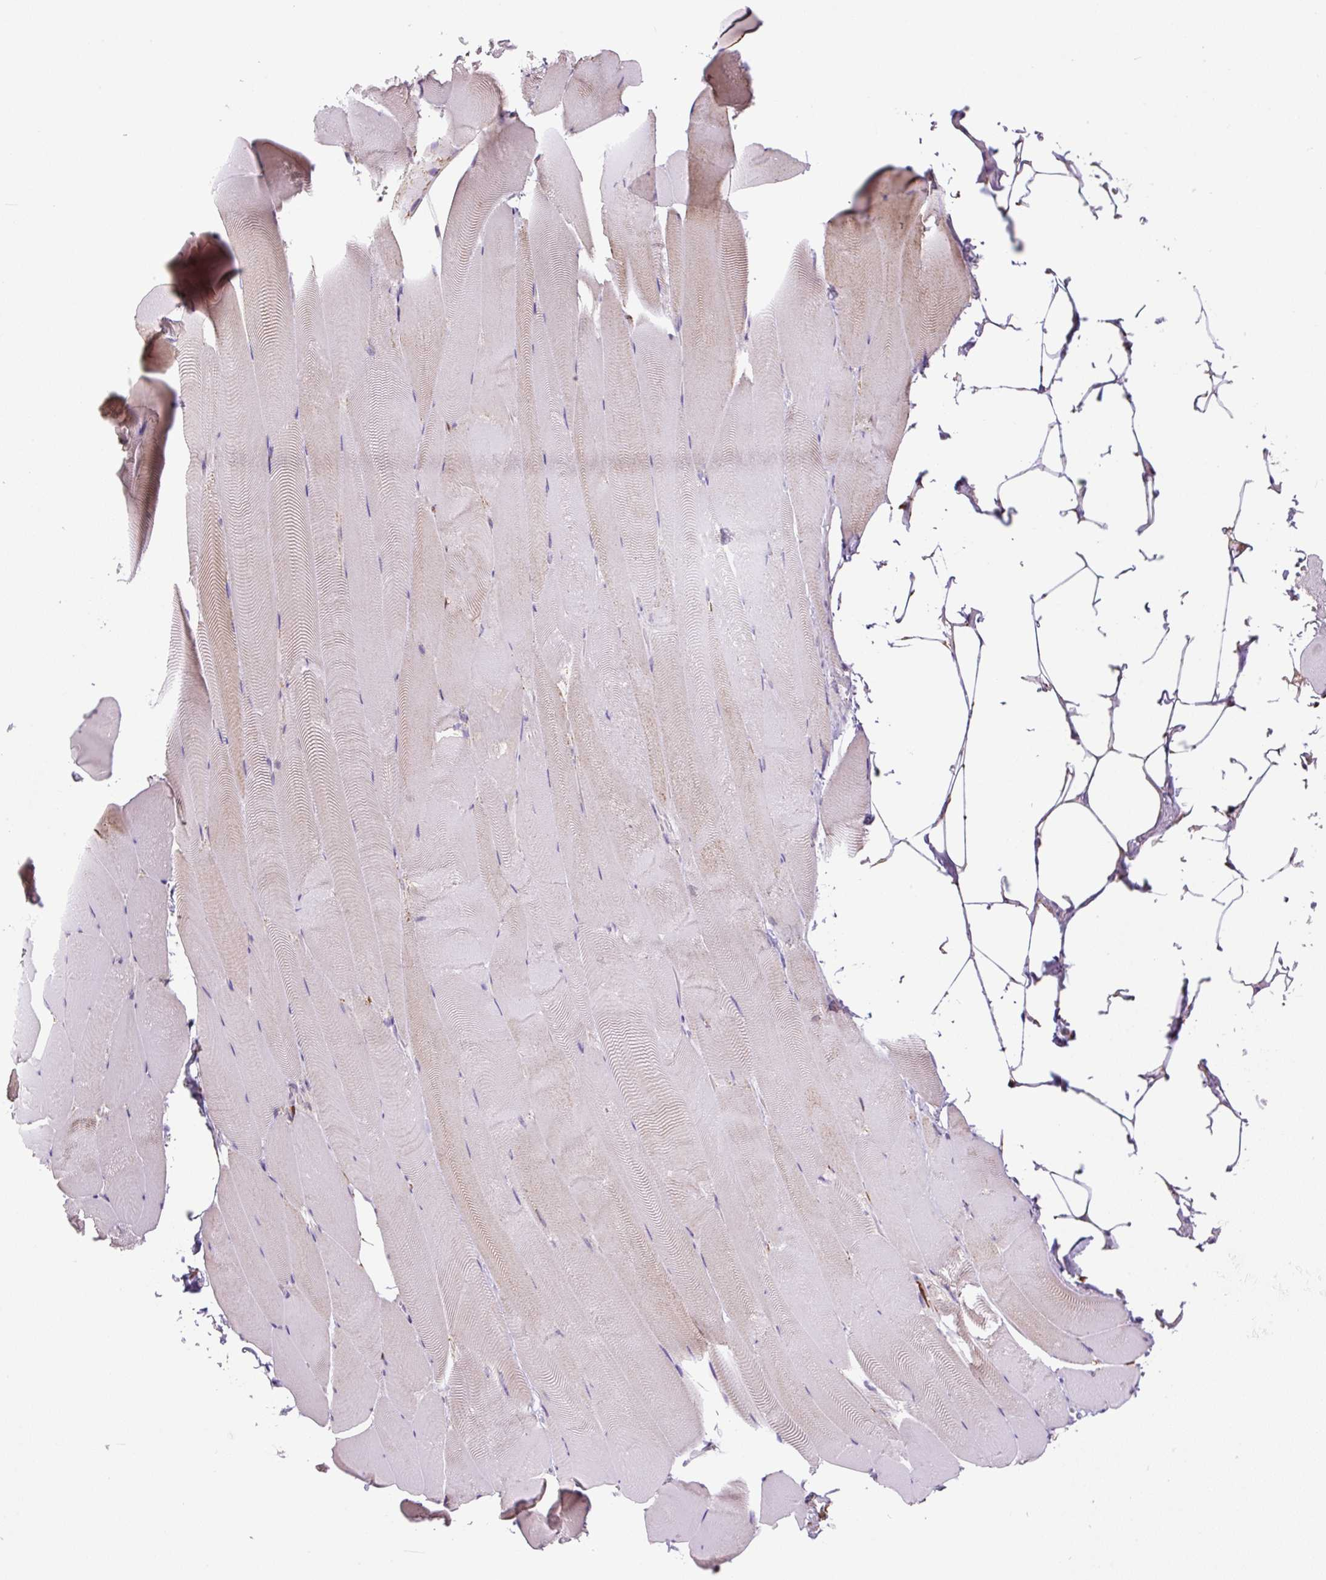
{"staining": {"intensity": "moderate", "quantity": "<25%", "location": "nuclear"}, "tissue": "skeletal muscle", "cell_type": "Myocytes", "image_type": "normal", "snomed": [{"axis": "morphology", "description": "Normal tissue, NOS"}, {"axis": "topography", "description": "Skeletal muscle"}], "caption": "Protein staining displays moderate nuclear expression in approximately <25% of myocytes in benign skeletal muscle.", "gene": "SGF29", "patient": {"sex": "female", "age": 64}}